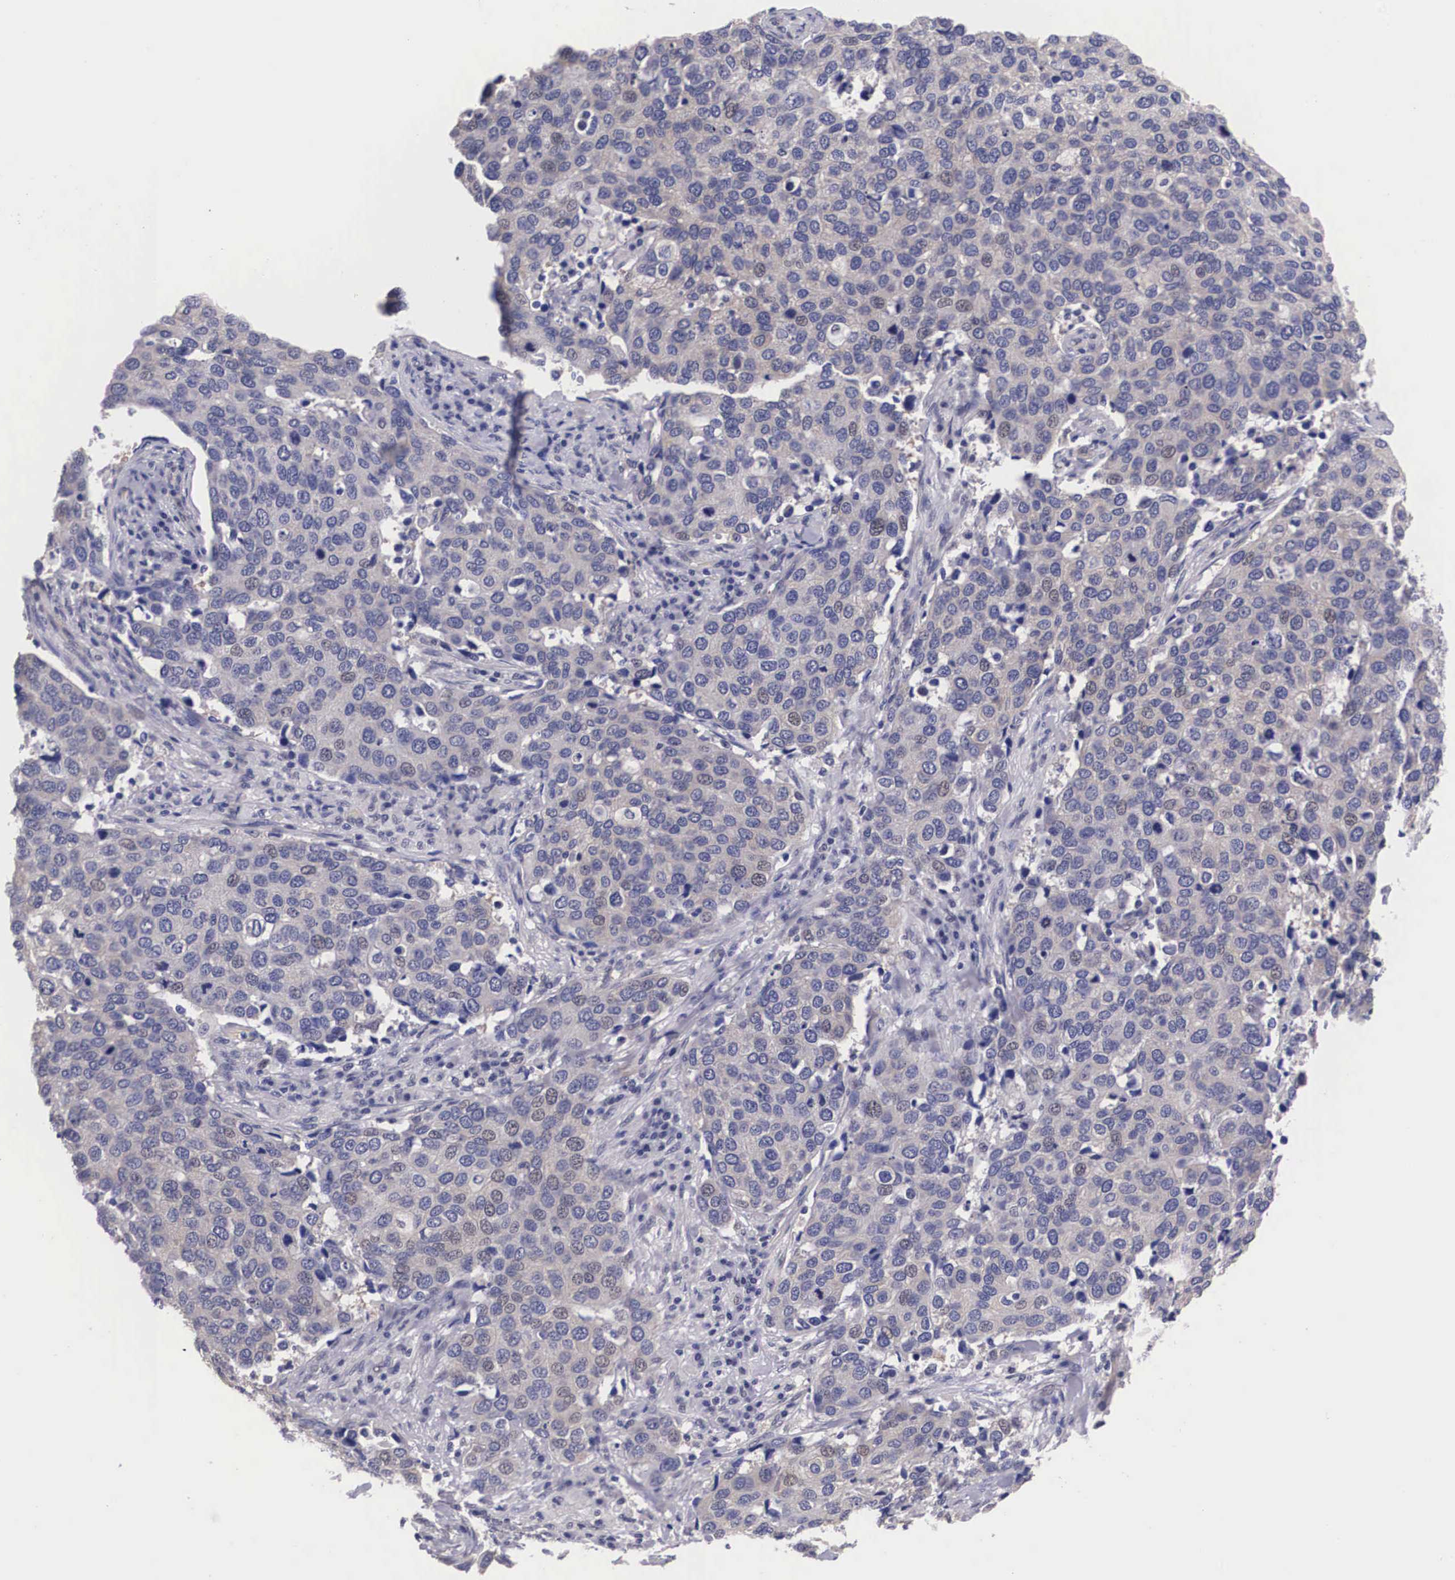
{"staining": {"intensity": "weak", "quantity": "<25%", "location": "cytoplasmic/membranous"}, "tissue": "cervical cancer", "cell_type": "Tumor cells", "image_type": "cancer", "snomed": [{"axis": "morphology", "description": "Squamous cell carcinoma, NOS"}, {"axis": "topography", "description": "Cervix"}], "caption": "The image shows no staining of tumor cells in cervical cancer (squamous cell carcinoma).", "gene": "OTX2", "patient": {"sex": "female", "age": 54}}